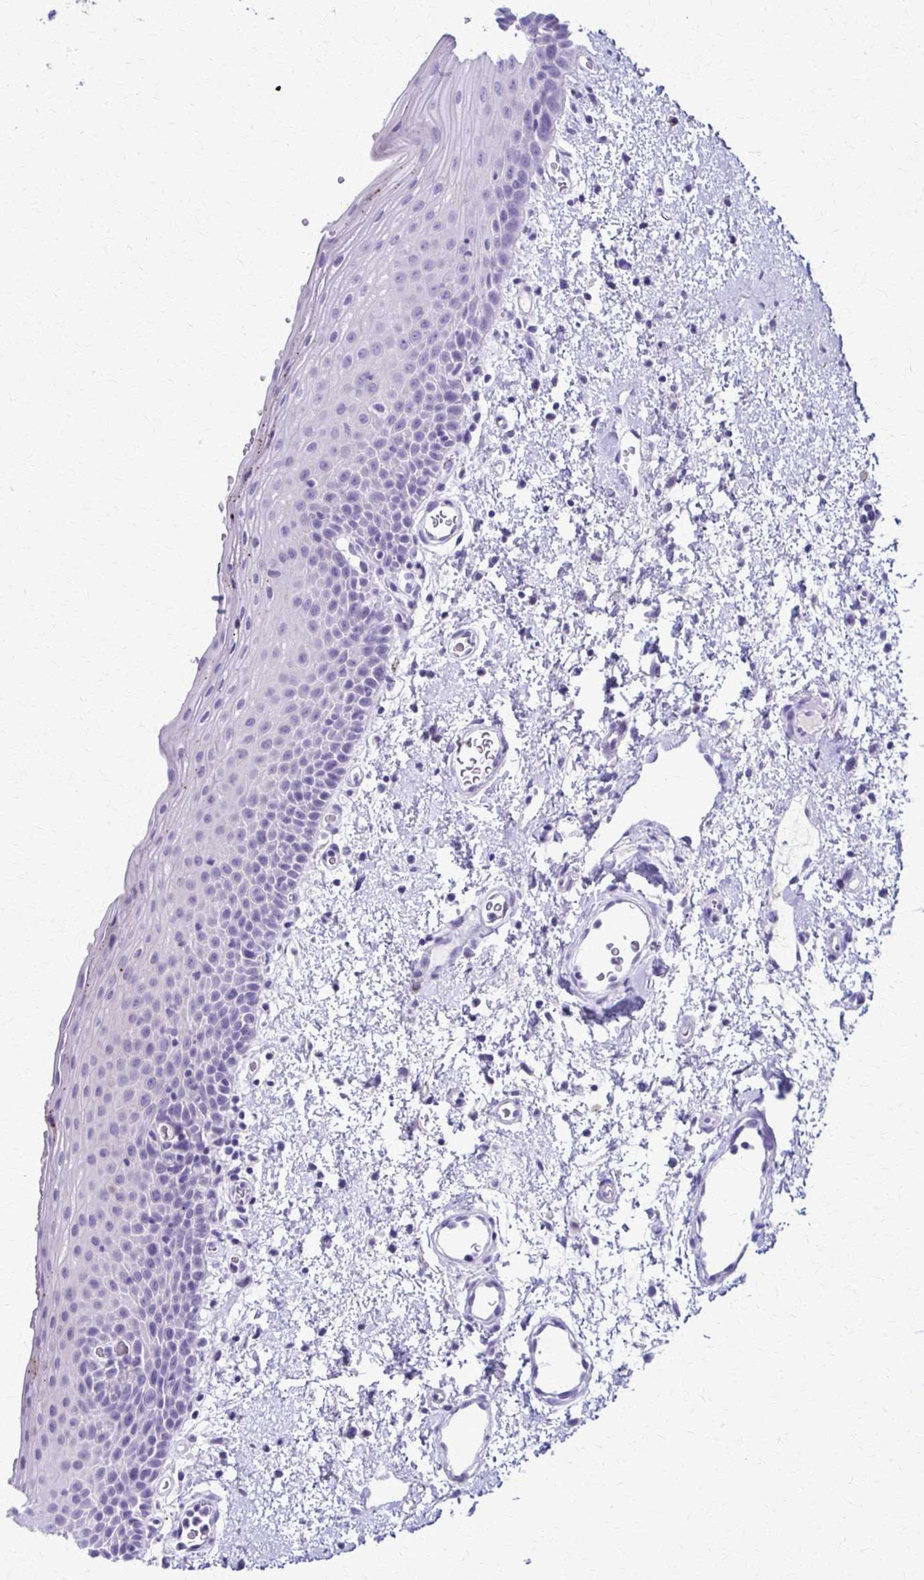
{"staining": {"intensity": "negative", "quantity": "none", "location": "none"}, "tissue": "oral mucosa", "cell_type": "Squamous epithelial cells", "image_type": "normal", "snomed": [{"axis": "morphology", "description": "Normal tissue, NOS"}, {"axis": "topography", "description": "Oral tissue"}, {"axis": "topography", "description": "Head-Neck"}], "caption": "The micrograph demonstrates no significant positivity in squamous epithelial cells of oral mucosa.", "gene": "TMEM60", "patient": {"sex": "female", "age": 55}}